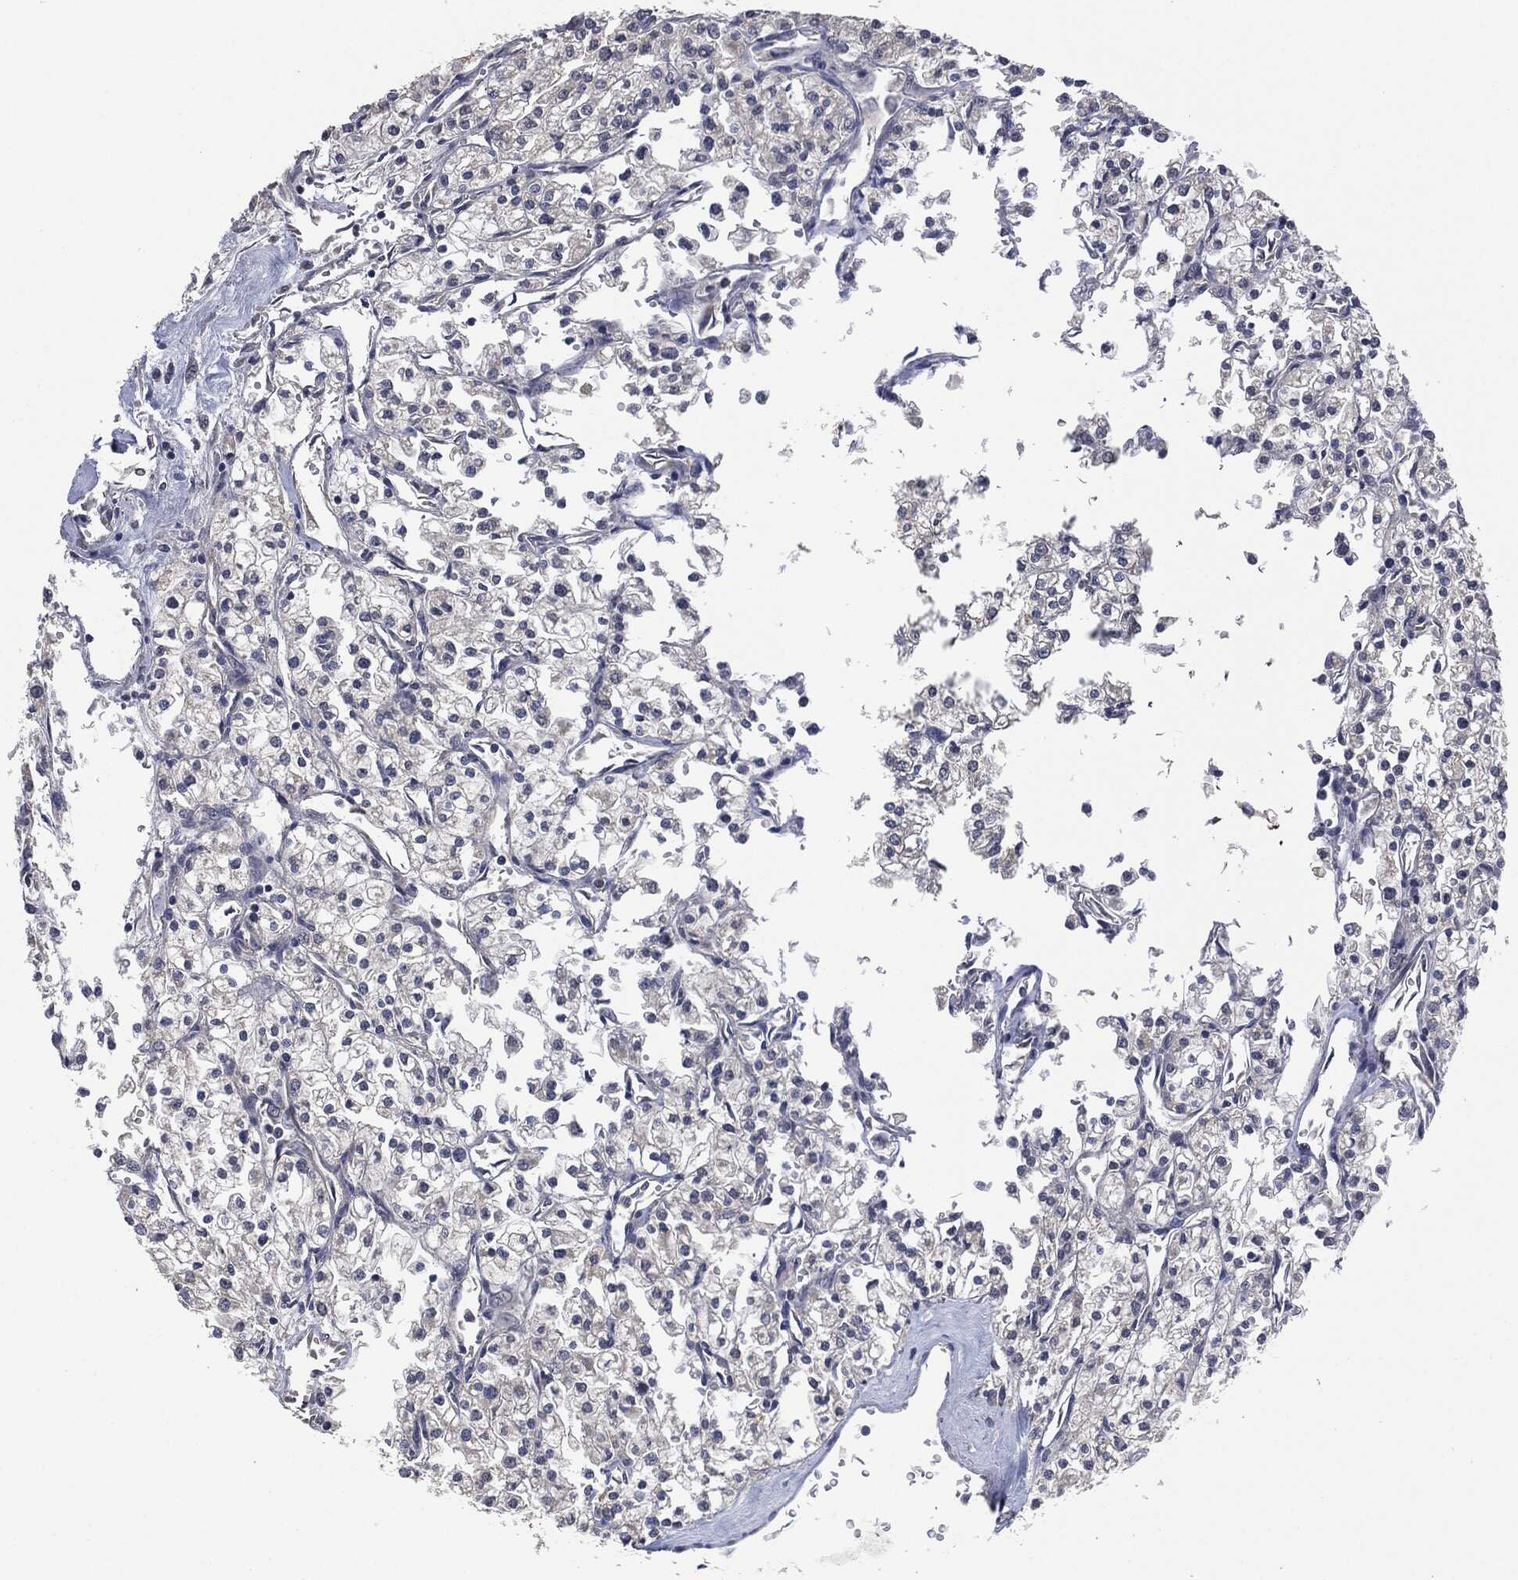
{"staining": {"intensity": "negative", "quantity": "none", "location": "none"}, "tissue": "renal cancer", "cell_type": "Tumor cells", "image_type": "cancer", "snomed": [{"axis": "morphology", "description": "Adenocarcinoma, NOS"}, {"axis": "topography", "description": "Kidney"}], "caption": "Renal cancer stained for a protein using immunohistochemistry reveals no staining tumor cells.", "gene": "IL1RN", "patient": {"sex": "male", "age": 80}}